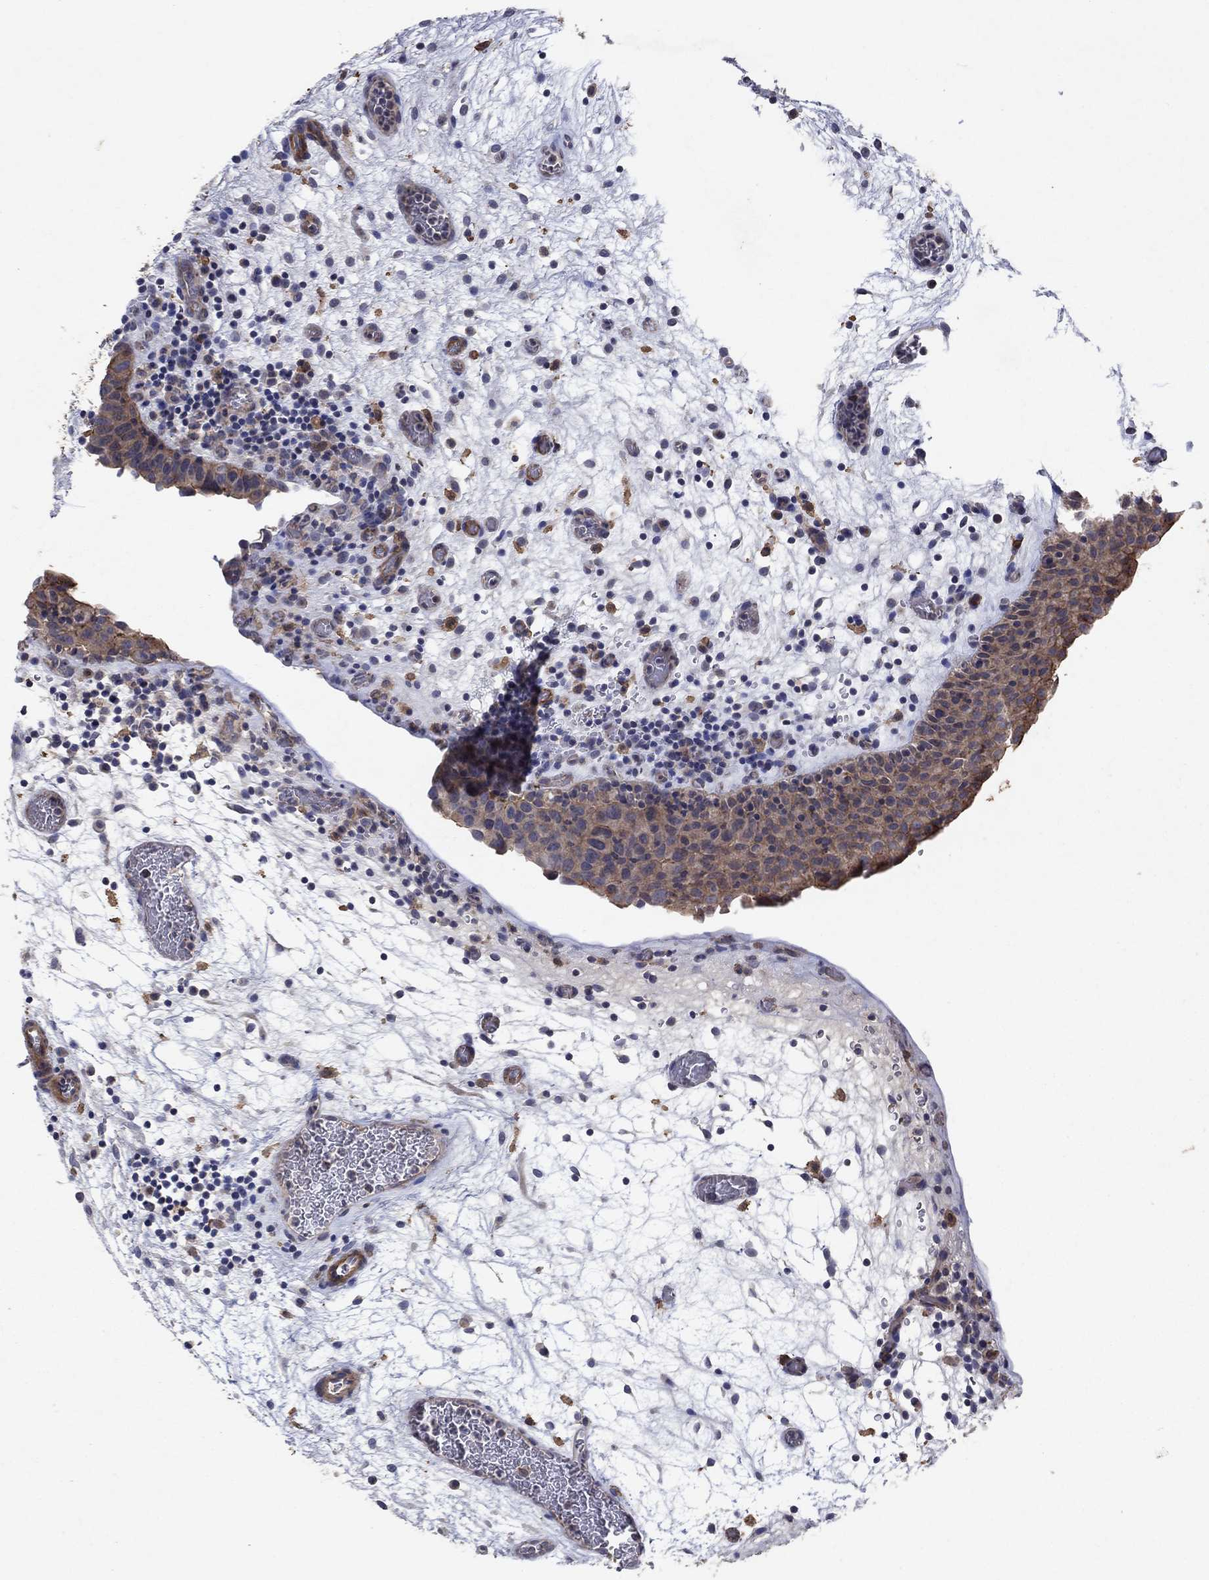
{"staining": {"intensity": "moderate", "quantity": "25%-75%", "location": "cytoplasmic/membranous"}, "tissue": "urinary bladder", "cell_type": "Urothelial cells", "image_type": "normal", "snomed": [{"axis": "morphology", "description": "Normal tissue, NOS"}, {"axis": "topography", "description": "Urinary bladder"}], "caption": "Immunohistochemistry histopathology image of benign urinary bladder: human urinary bladder stained using immunohistochemistry (IHC) reveals medium levels of moderate protein expression localized specifically in the cytoplasmic/membranous of urothelial cells, appearing as a cytoplasmic/membranous brown color.", "gene": "FRG1", "patient": {"sex": "male", "age": 37}}